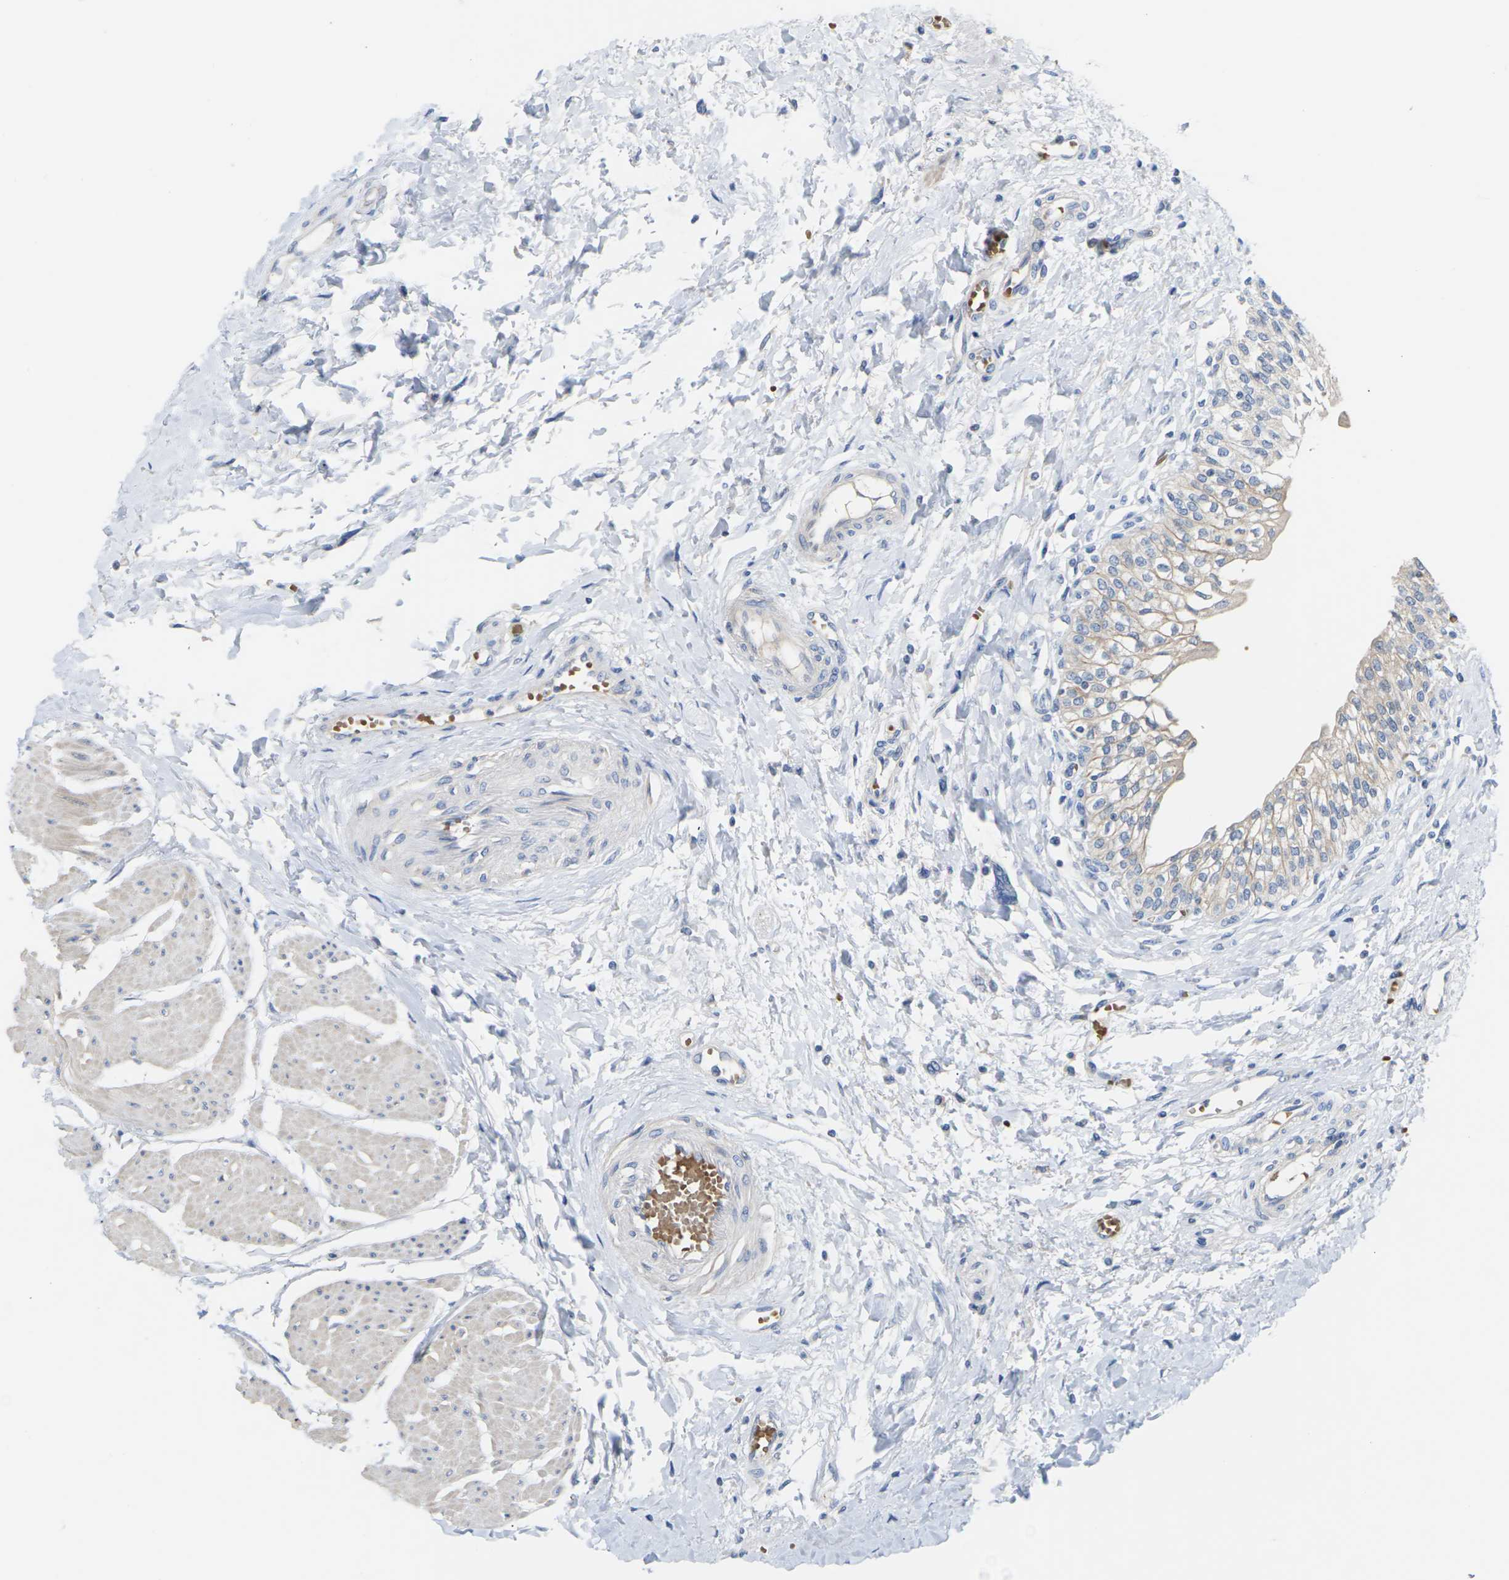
{"staining": {"intensity": "moderate", "quantity": "<25%", "location": "cytoplasmic/membranous"}, "tissue": "urinary bladder", "cell_type": "Urothelial cells", "image_type": "normal", "snomed": [{"axis": "morphology", "description": "Normal tissue, NOS"}, {"axis": "topography", "description": "Urinary bladder"}], "caption": "The micrograph demonstrates a brown stain indicating the presence of a protein in the cytoplasmic/membranous of urothelial cells in urinary bladder.", "gene": "TMCO4", "patient": {"sex": "male", "age": 55}}